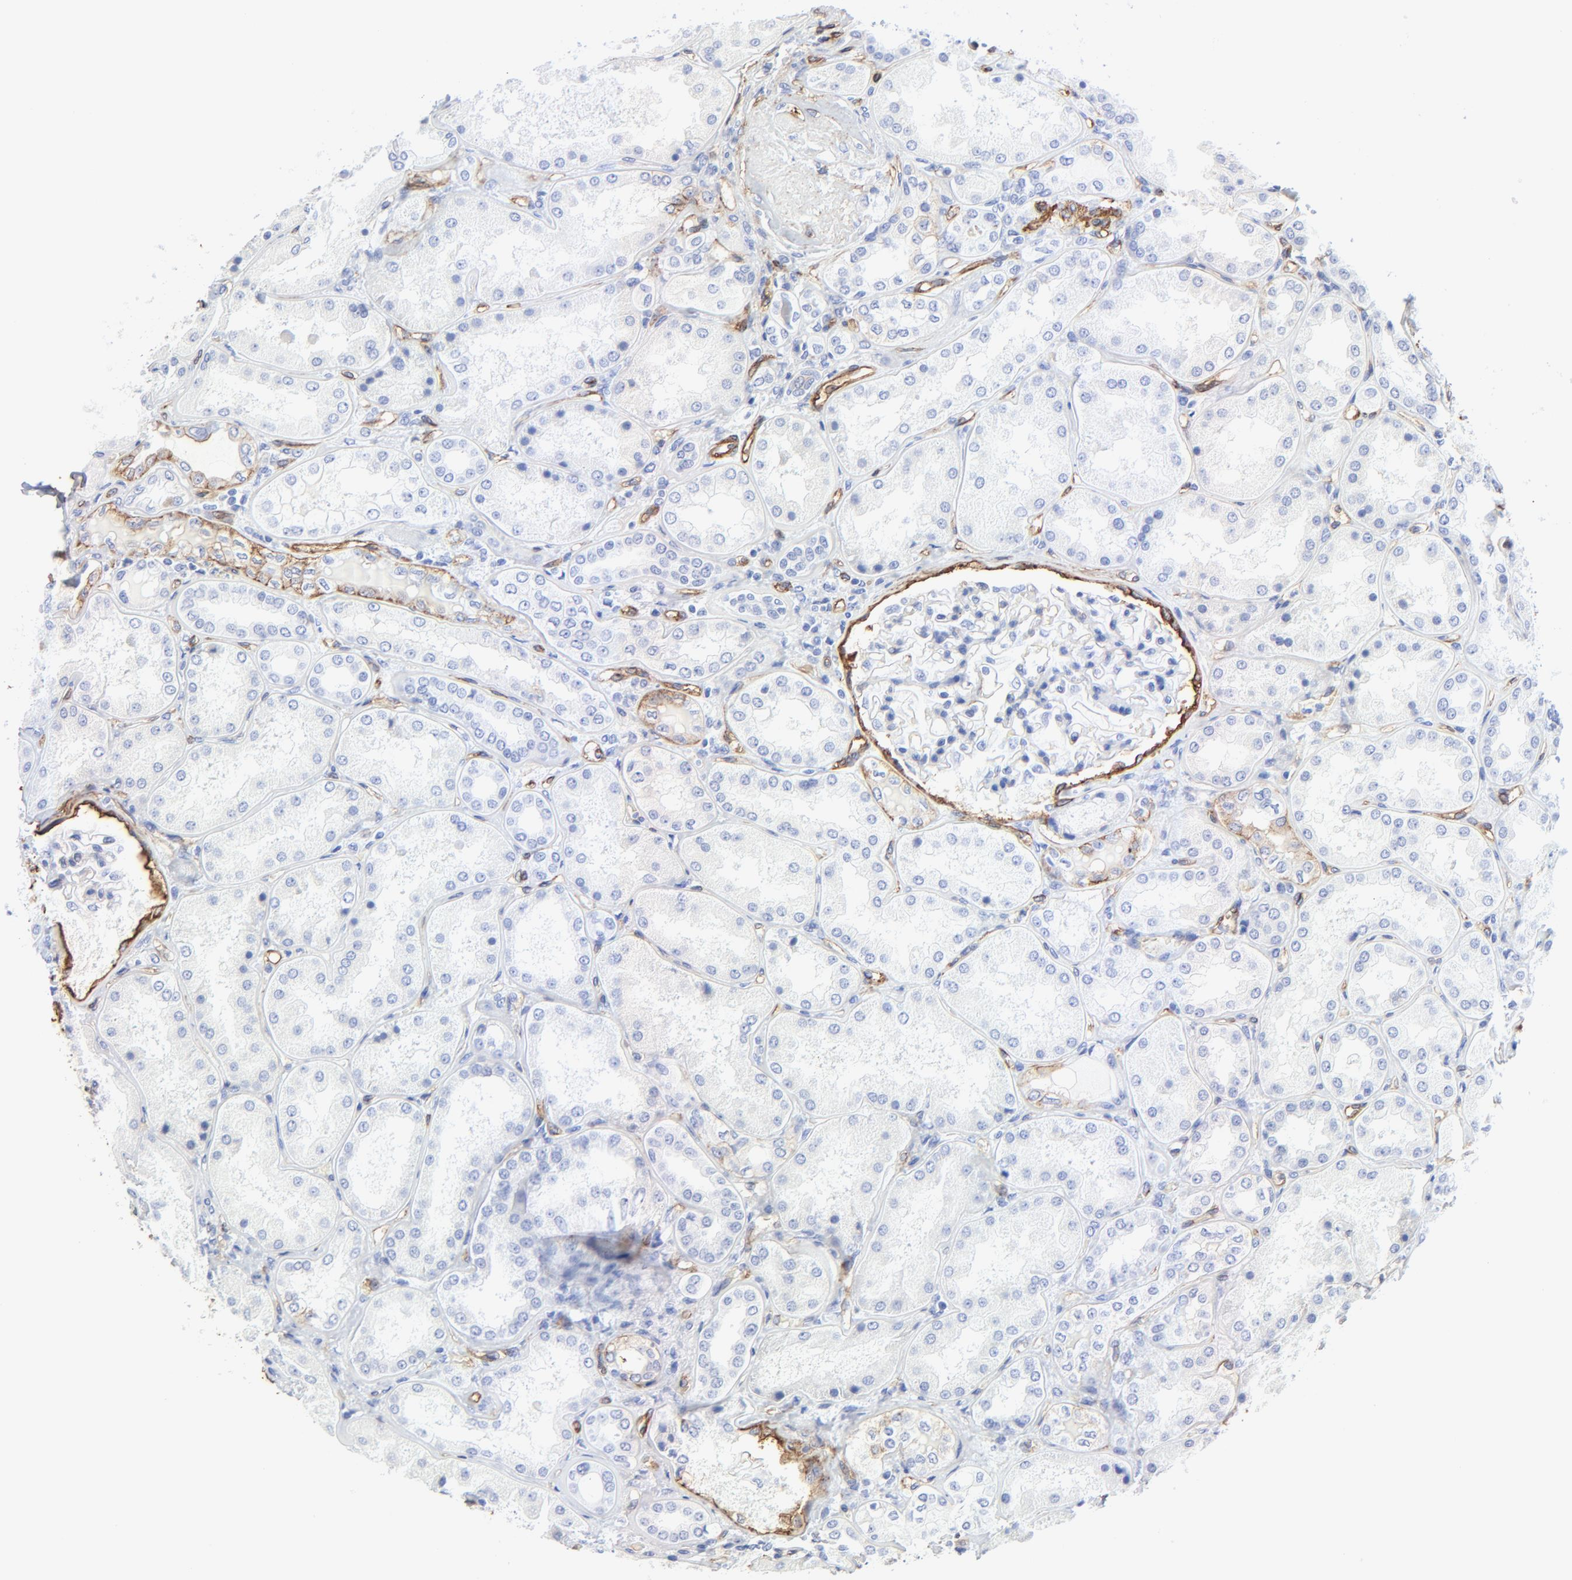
{"staining": {"intensity": "moderate", "quantity": "<25%", "location": "cytoplasmic/membranous"}, "tissue": "kidney", "cell_type": "Cells in glomeruli", "image_type": "normal", "snomed": [{"axis": "morphology", "description": "Normal tissue, NOS"}, {"axis": "topography", "description": "Kidney"}], "caption": "Immunohistochemistry (DAB) staining of unremarkable kidney shows moderate cytoplasmic/membranous protein expression in approximately <25% of cells in glomeruli.", "gene": "CAV1", "patient": {"sex": "female", "age": 56}}